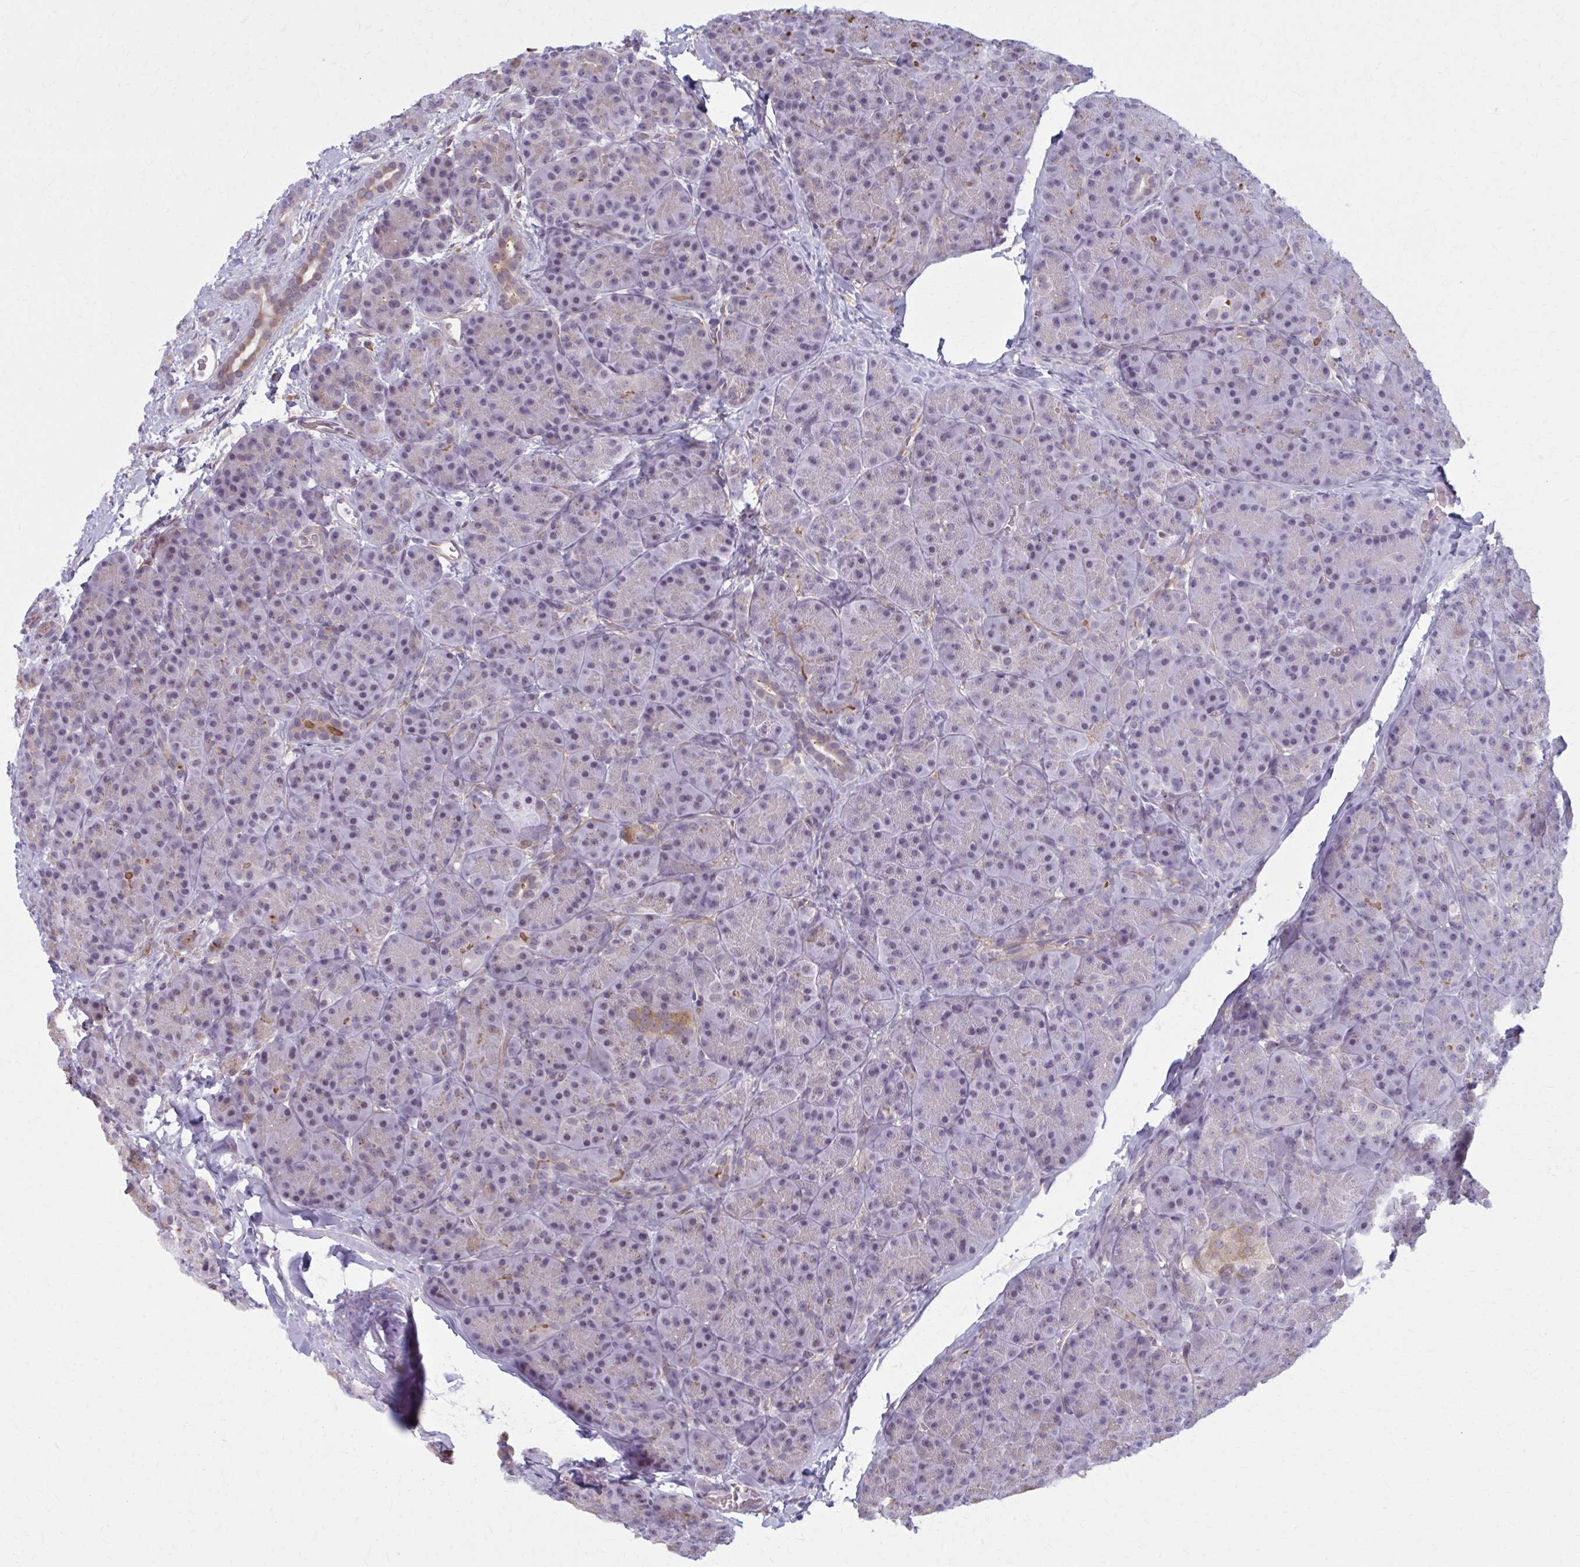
{"staining": {"intensity": "negative", "quantity": "none", "location": "none"}, "tissue": "pancreas", "cell_type": "Exocrine glandular cells", "image_type": "normal", "snomed": [{"axis": "morphology", "description": "Normal tissue, NOS"}, {"axis": "topography", "description": "Pancreas"}], "caption": "Image shows no significant protein expression in exocrine glandular cells of unremarkable pancreas. The staining was performed using DAB to visualize the protein expression in brown, while the nuclei were stained in blue with hematoxylin (Magnification: 20x).", "gene": "NUMBL", "patient": {"sex": "male", "age": 57}}